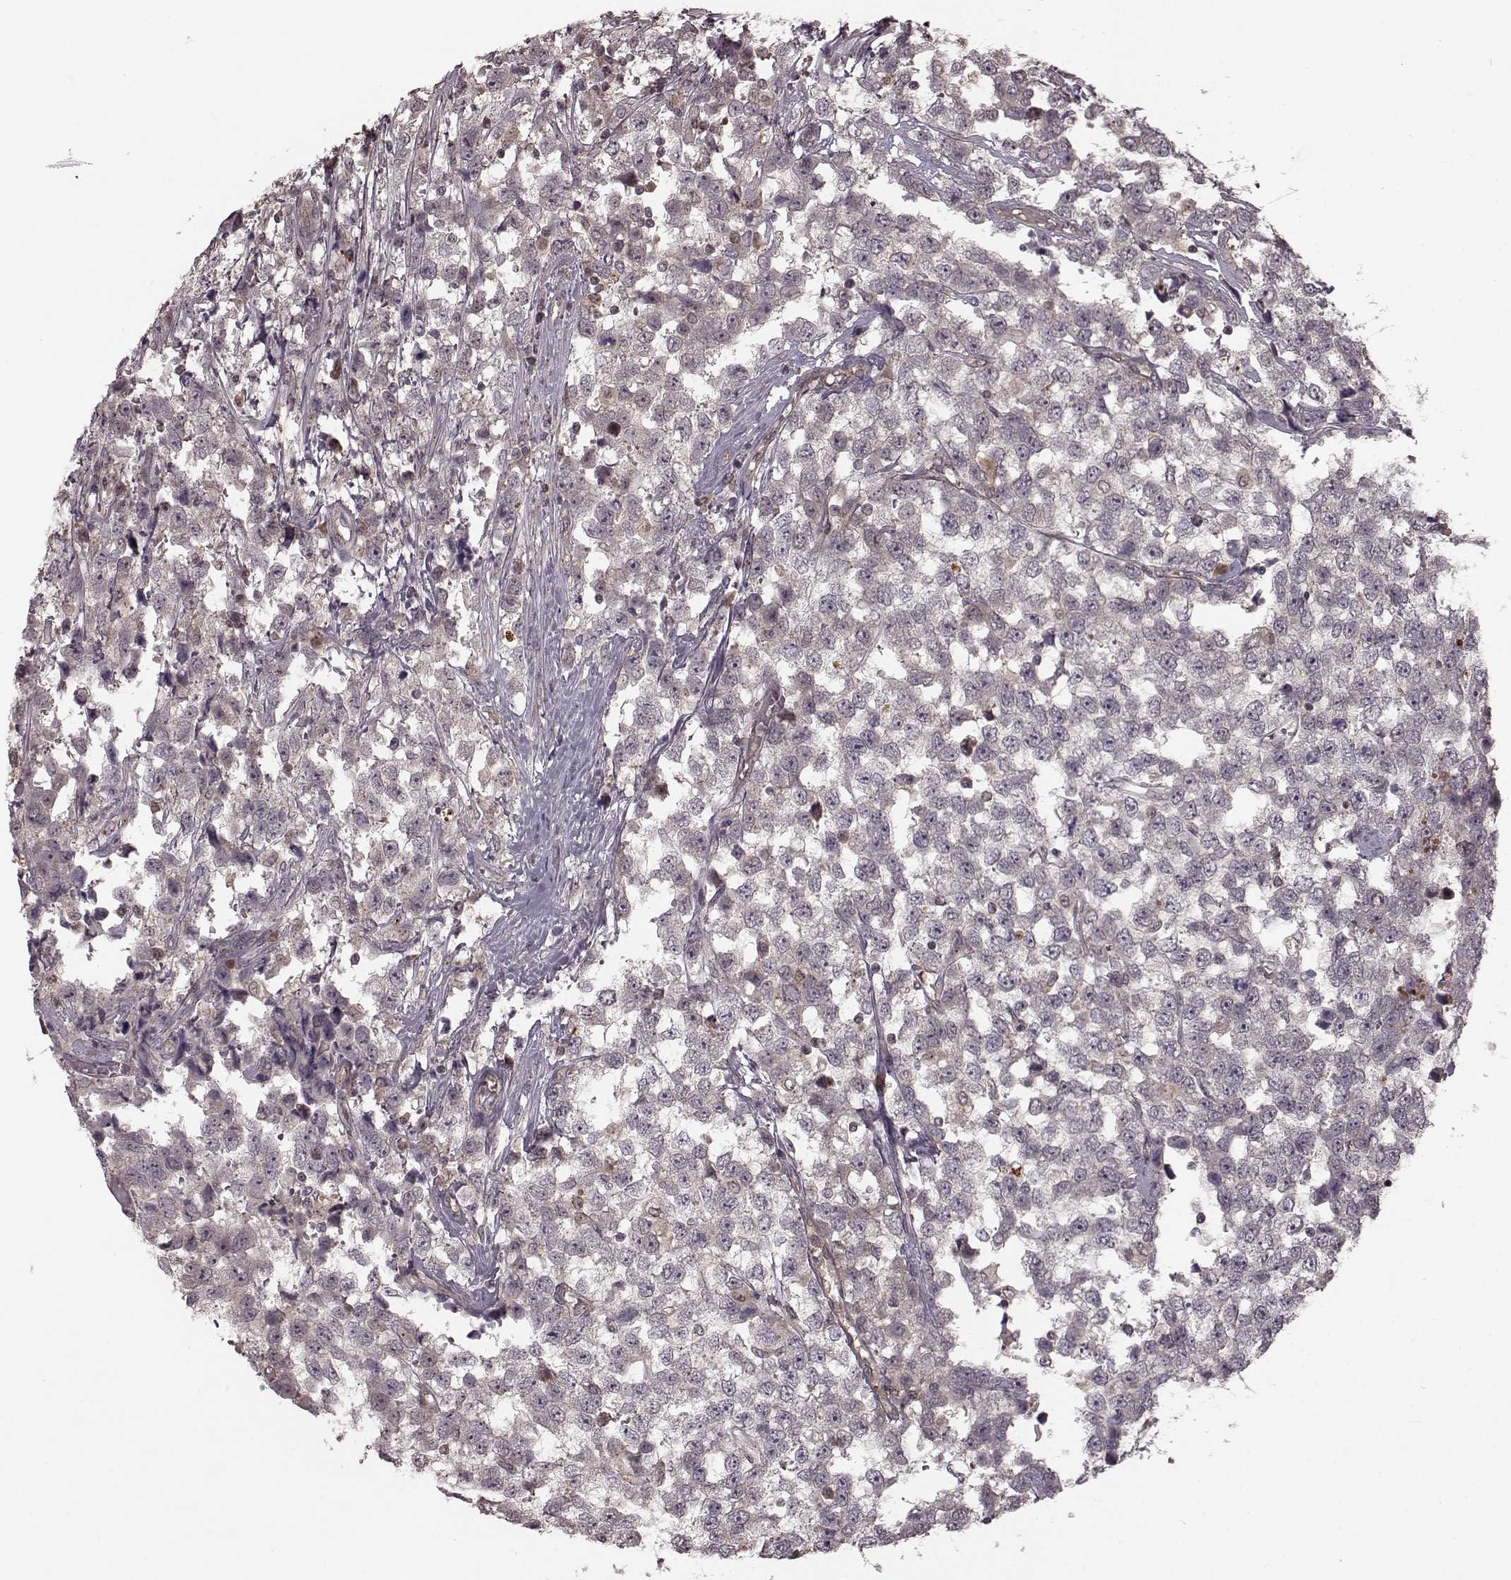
{"staining": {"intensity": "negative", "quantity": "none", "location": "none"}, "tissue": "testis cancer", "cell_type": "Tumor cells", "image_type": "cancer", "snomed": [{"axis": "morphology", "description": "Seminoma, NOS"}, {"axis": "topography", "description": "Testis"}], "caption": "Immunohistochemical staining of human testis seminoma demonstrates no significant expression in tumor cells. (Immunohistochemistry, brightfield microscopy, high magnification).", "gene": "GSS", "patient": {"sex": "male", "age": 34}}